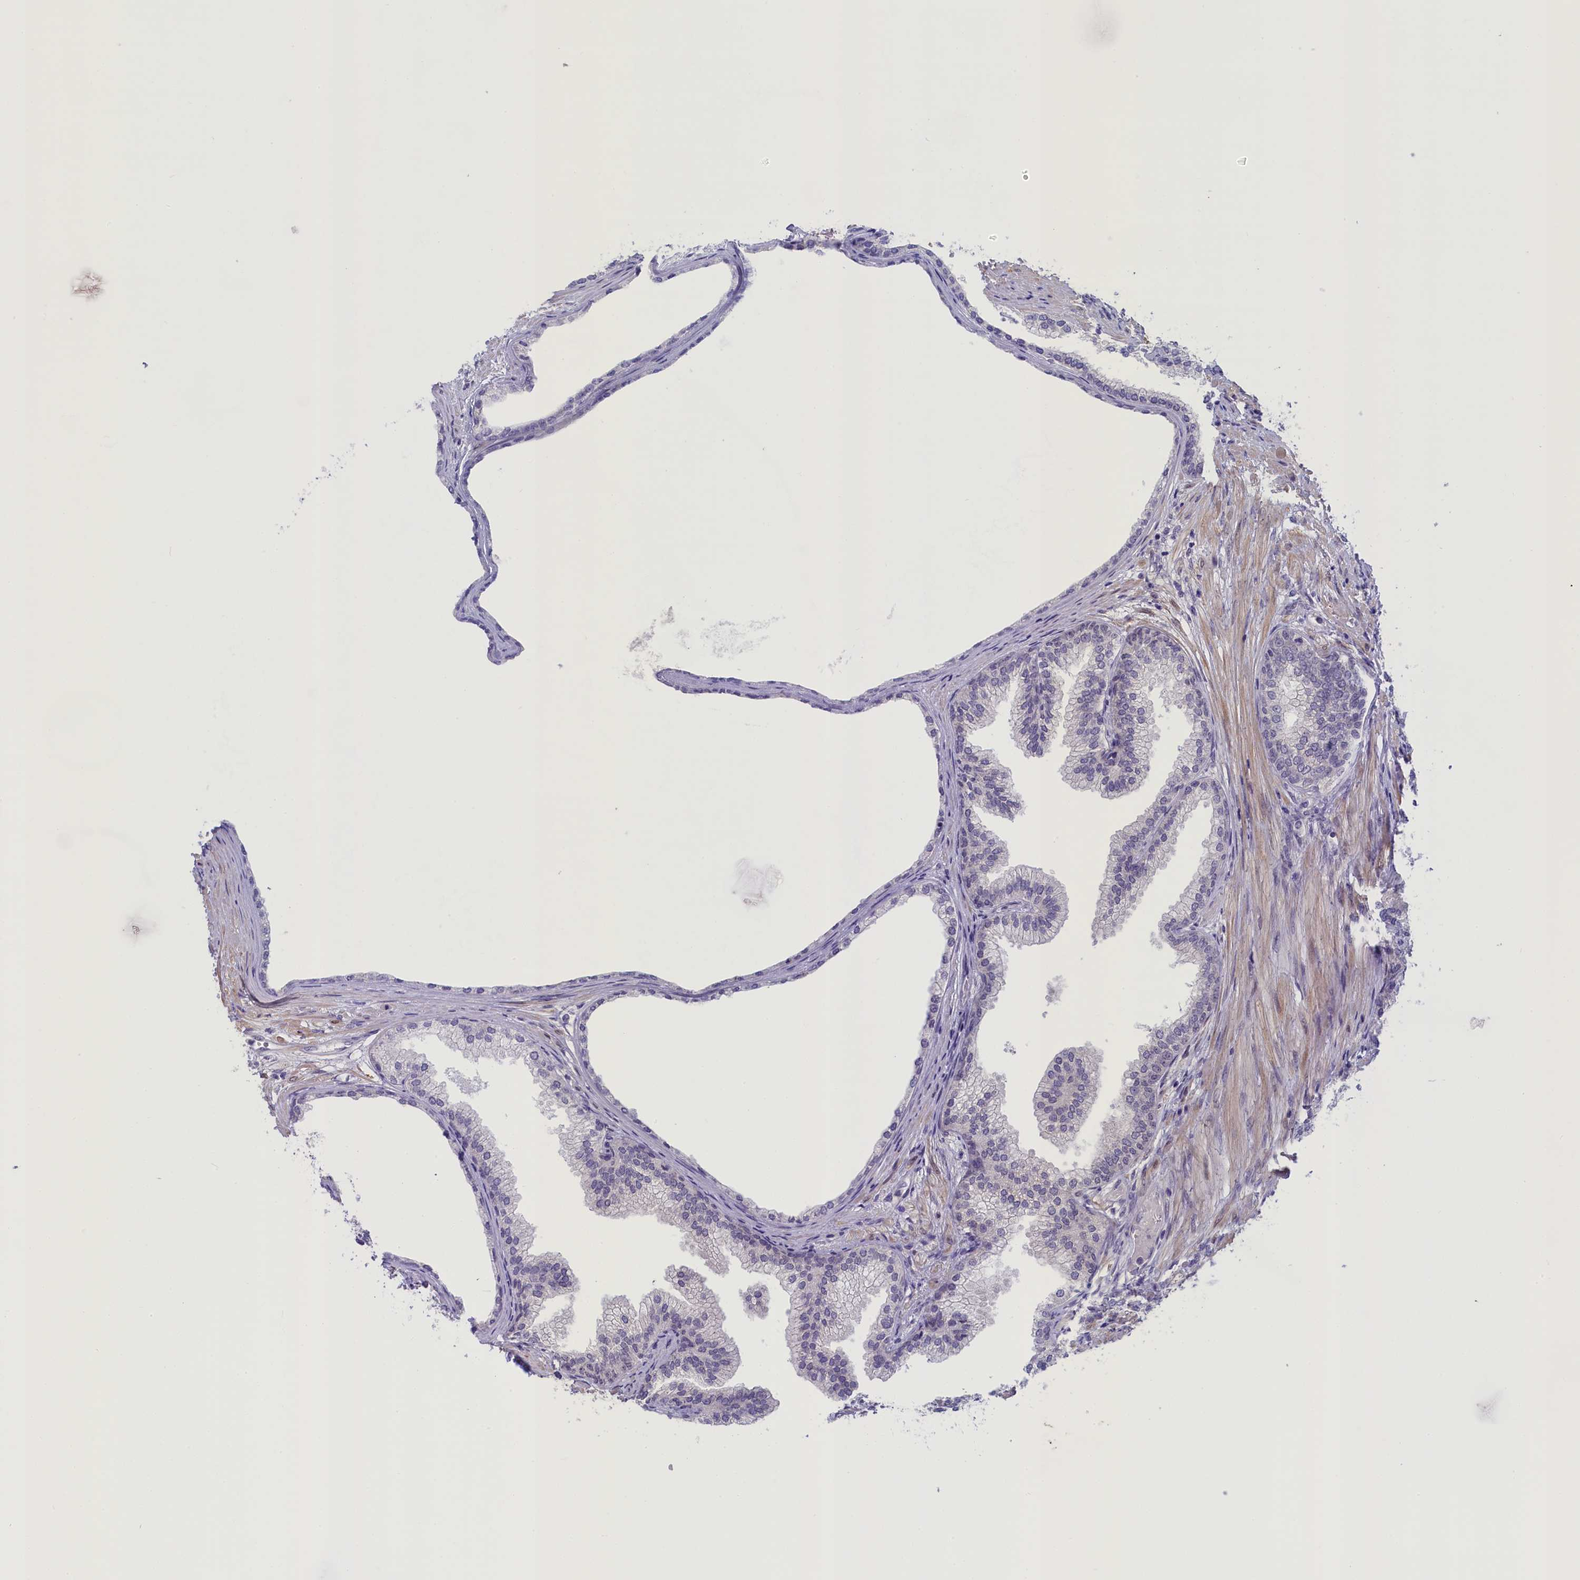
{"staining": {"intensity": "negative", "quantity": "none", "location": "none"}, "tissue": "prostate", "cell_type": "Glandular cells", "image_type": "normal", "snomed": [{"axis": "morphology", "description": "Normal tissue, NOS"}, {"axis": "topography", "description": "Prostate"}], "caption": "The photomicrograph shows no significant staining in glandular cells of prostate. (Immunohistochemistry (ihc), brightfield microscopy, high magnification).", "gene": "CRAMP1", "patient": {"sex": "male", "age": 76}}